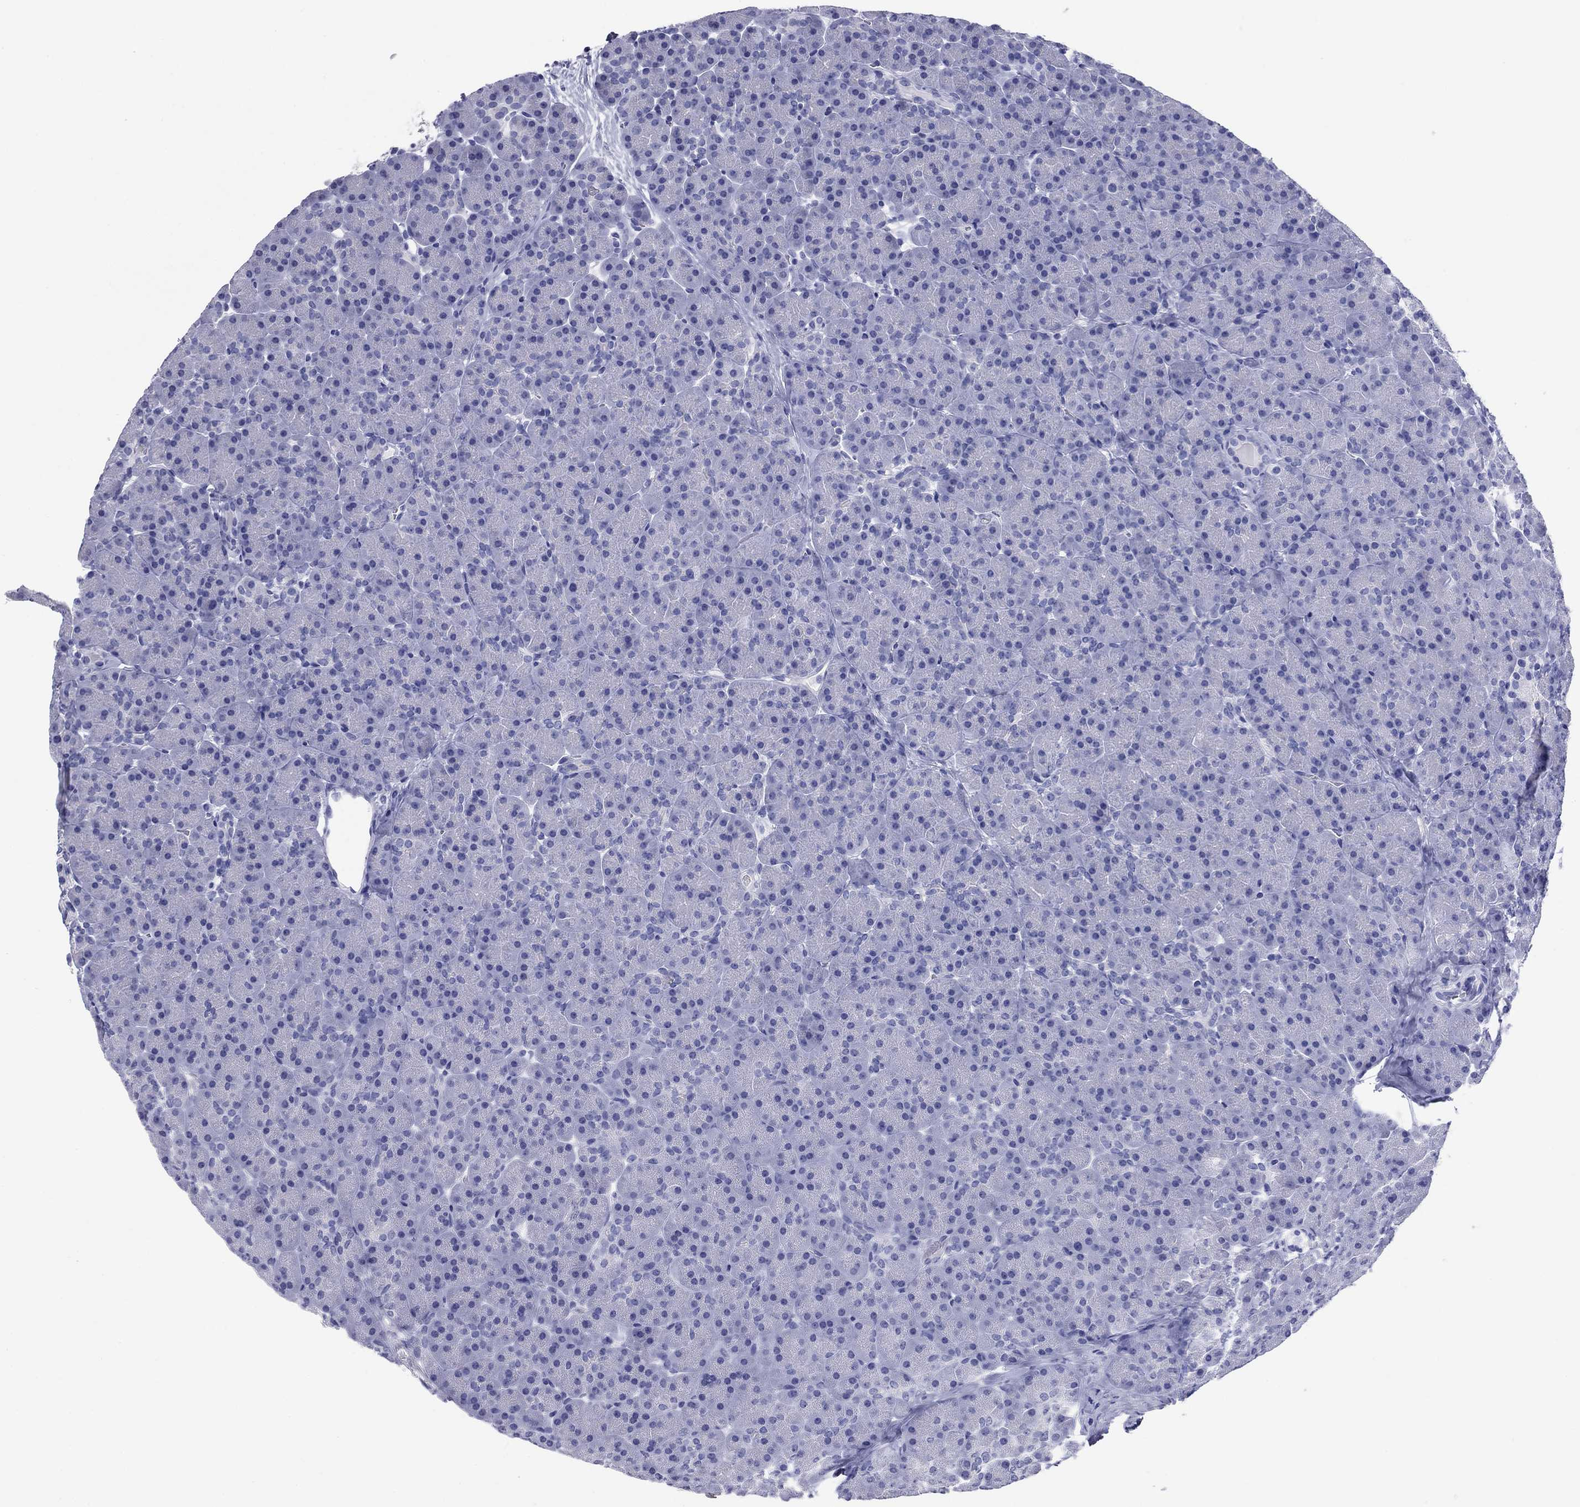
{"staining": {"intensity": "negative", "quantity": "none", "location": "none"}, "tissue": "pancreas", "cell_type": "Exocrine glandular cells", "image_type": "normal", "snomed": [{"axis": "morphology", "description": "Normal tissue, NOS"}, {"axis": "topography", "description": "Pancreas"}], "caption": "High power microscopy micrograph of an immunohistochemistry histopathology image of benign pancreas, revealing no significant staining in exocrine glandular cells.", "gene": "NPPA", "patient": {"sex": "female", "age": 44}}